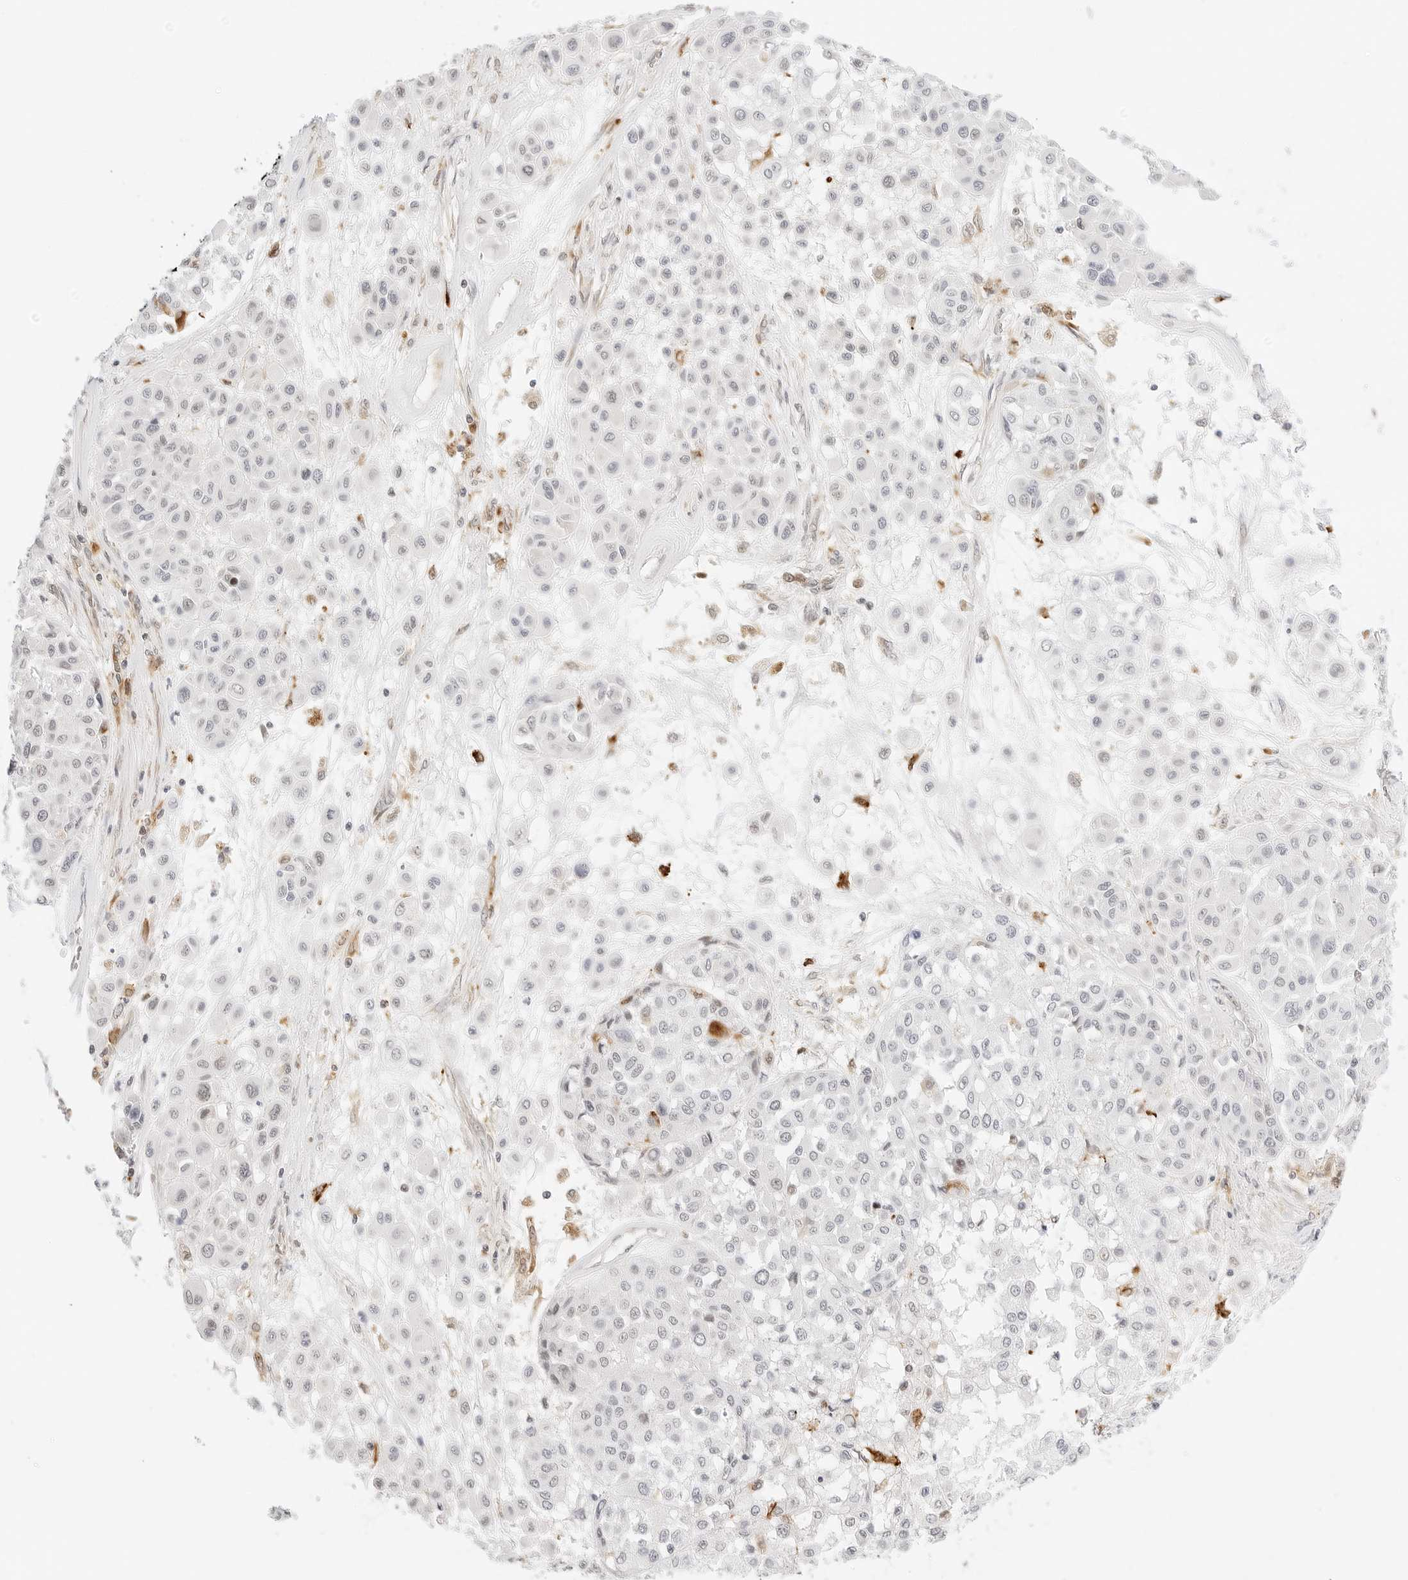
{"staining": {"intensity": "negative", "quantity": "none", "location": "none"}, "tissue": "melanoma", "cell_type": "Tumor cells", "image_type": "cancer", "snomed": [{"axis": "morphology", "description": "Malignant melanoma, Metastatic site"}, {"axis": "topography", "description": "Soft tissue"}], "caption": "Melanoma was stained to show a protein in brown. There is no significant positivity in tumor cells.", "gene": "TEKT2", "patient": {"sex": "male", "age": 41}}